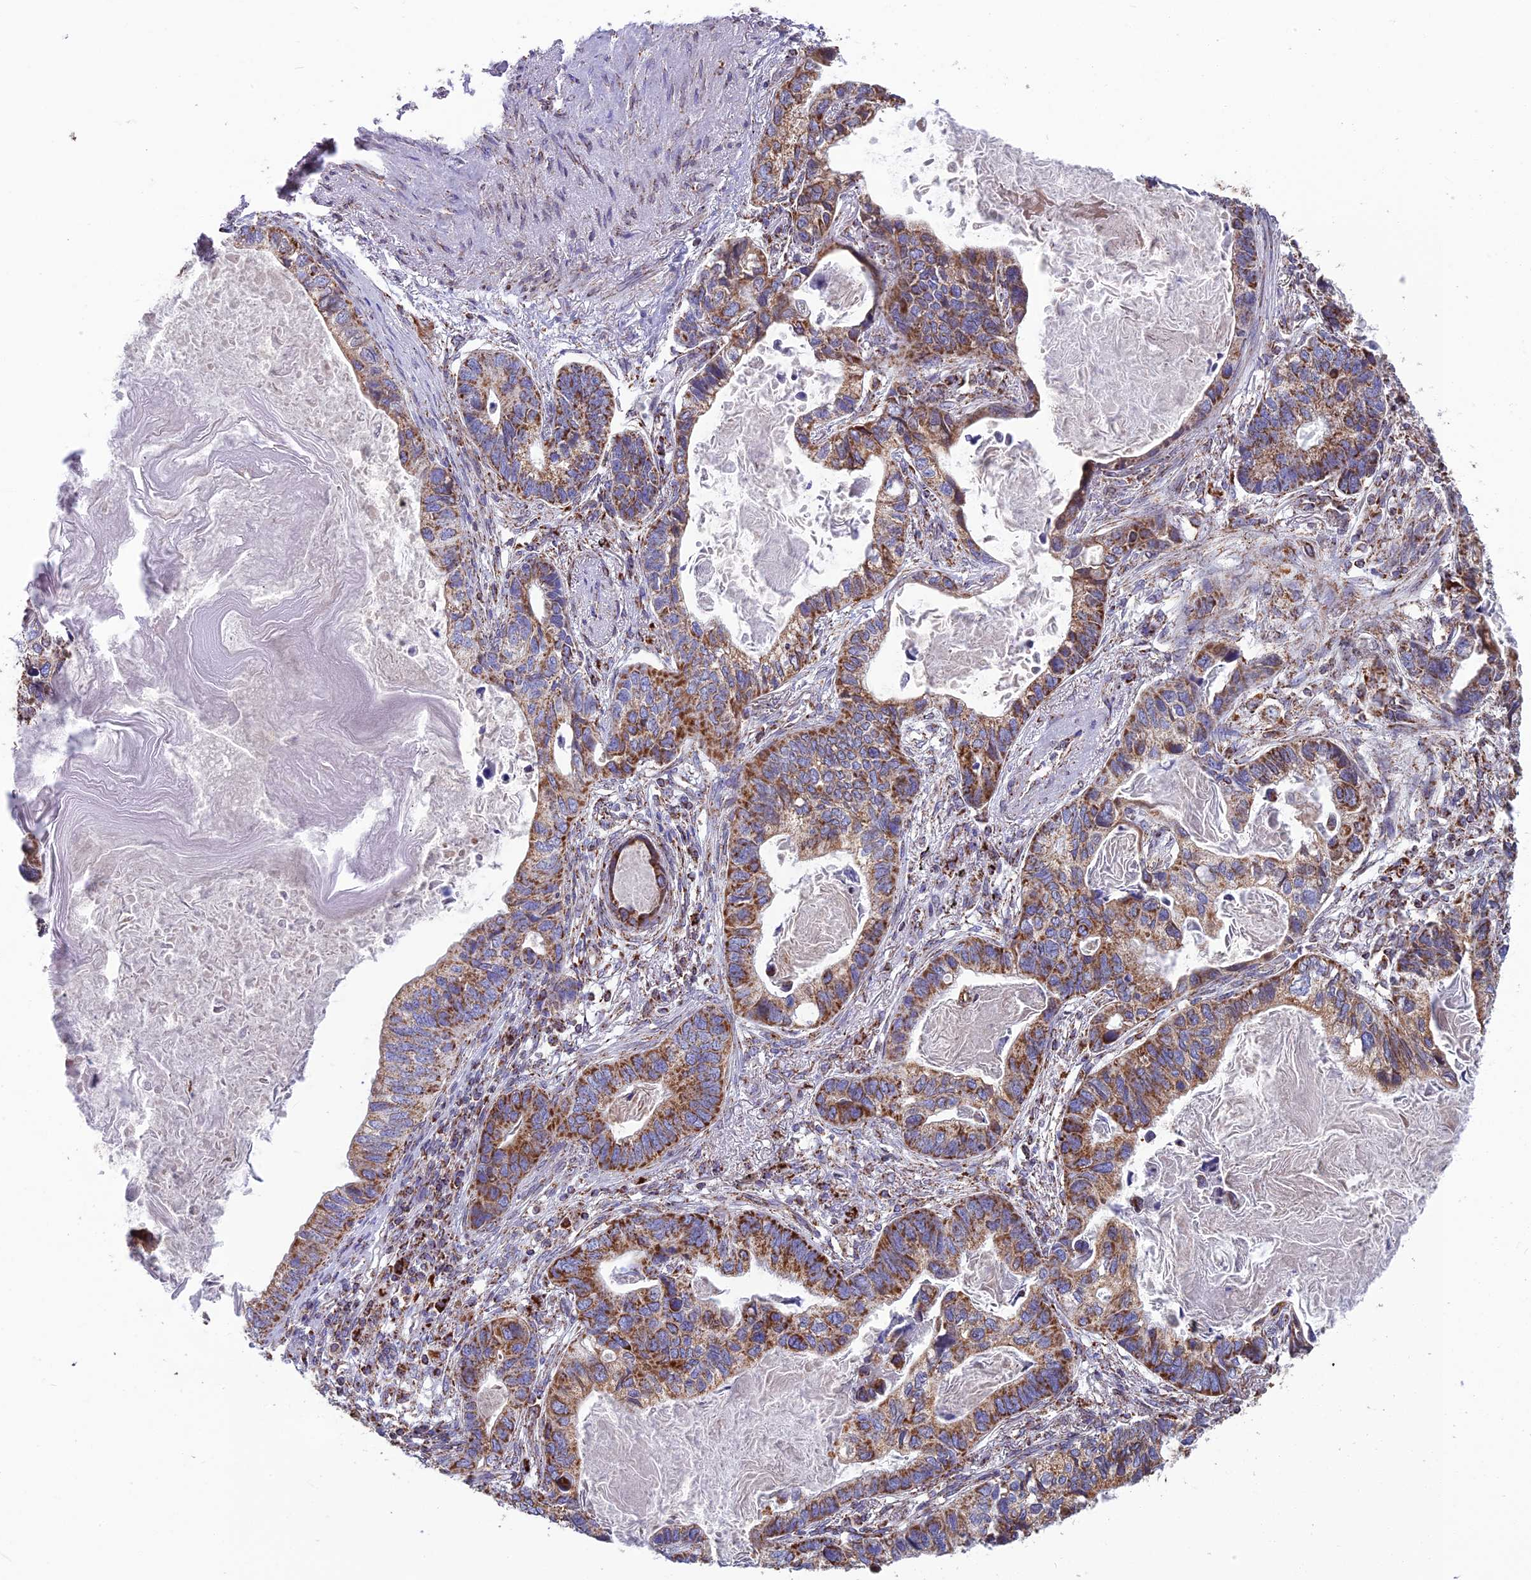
{"staining": {"intensity": "moderate", "quantity": "25%-75%", "location": "cytoplasmic/membranous"}, "tissue": "lung cancer", "cell_type": "Tumor cells", "image_type": "cancer", "snomed": [{"axis": "morphology", "description": "Adenocarcinoma, NOS"}, {"axis": "topography", "description": "Lung"}], "caption": "Moderate cytoplasmic/membranous expression is present in about 25%-75% of tumor cells in lung cancer.", "gene": "CS", "patient": {"sex": "male", "age": 67}}